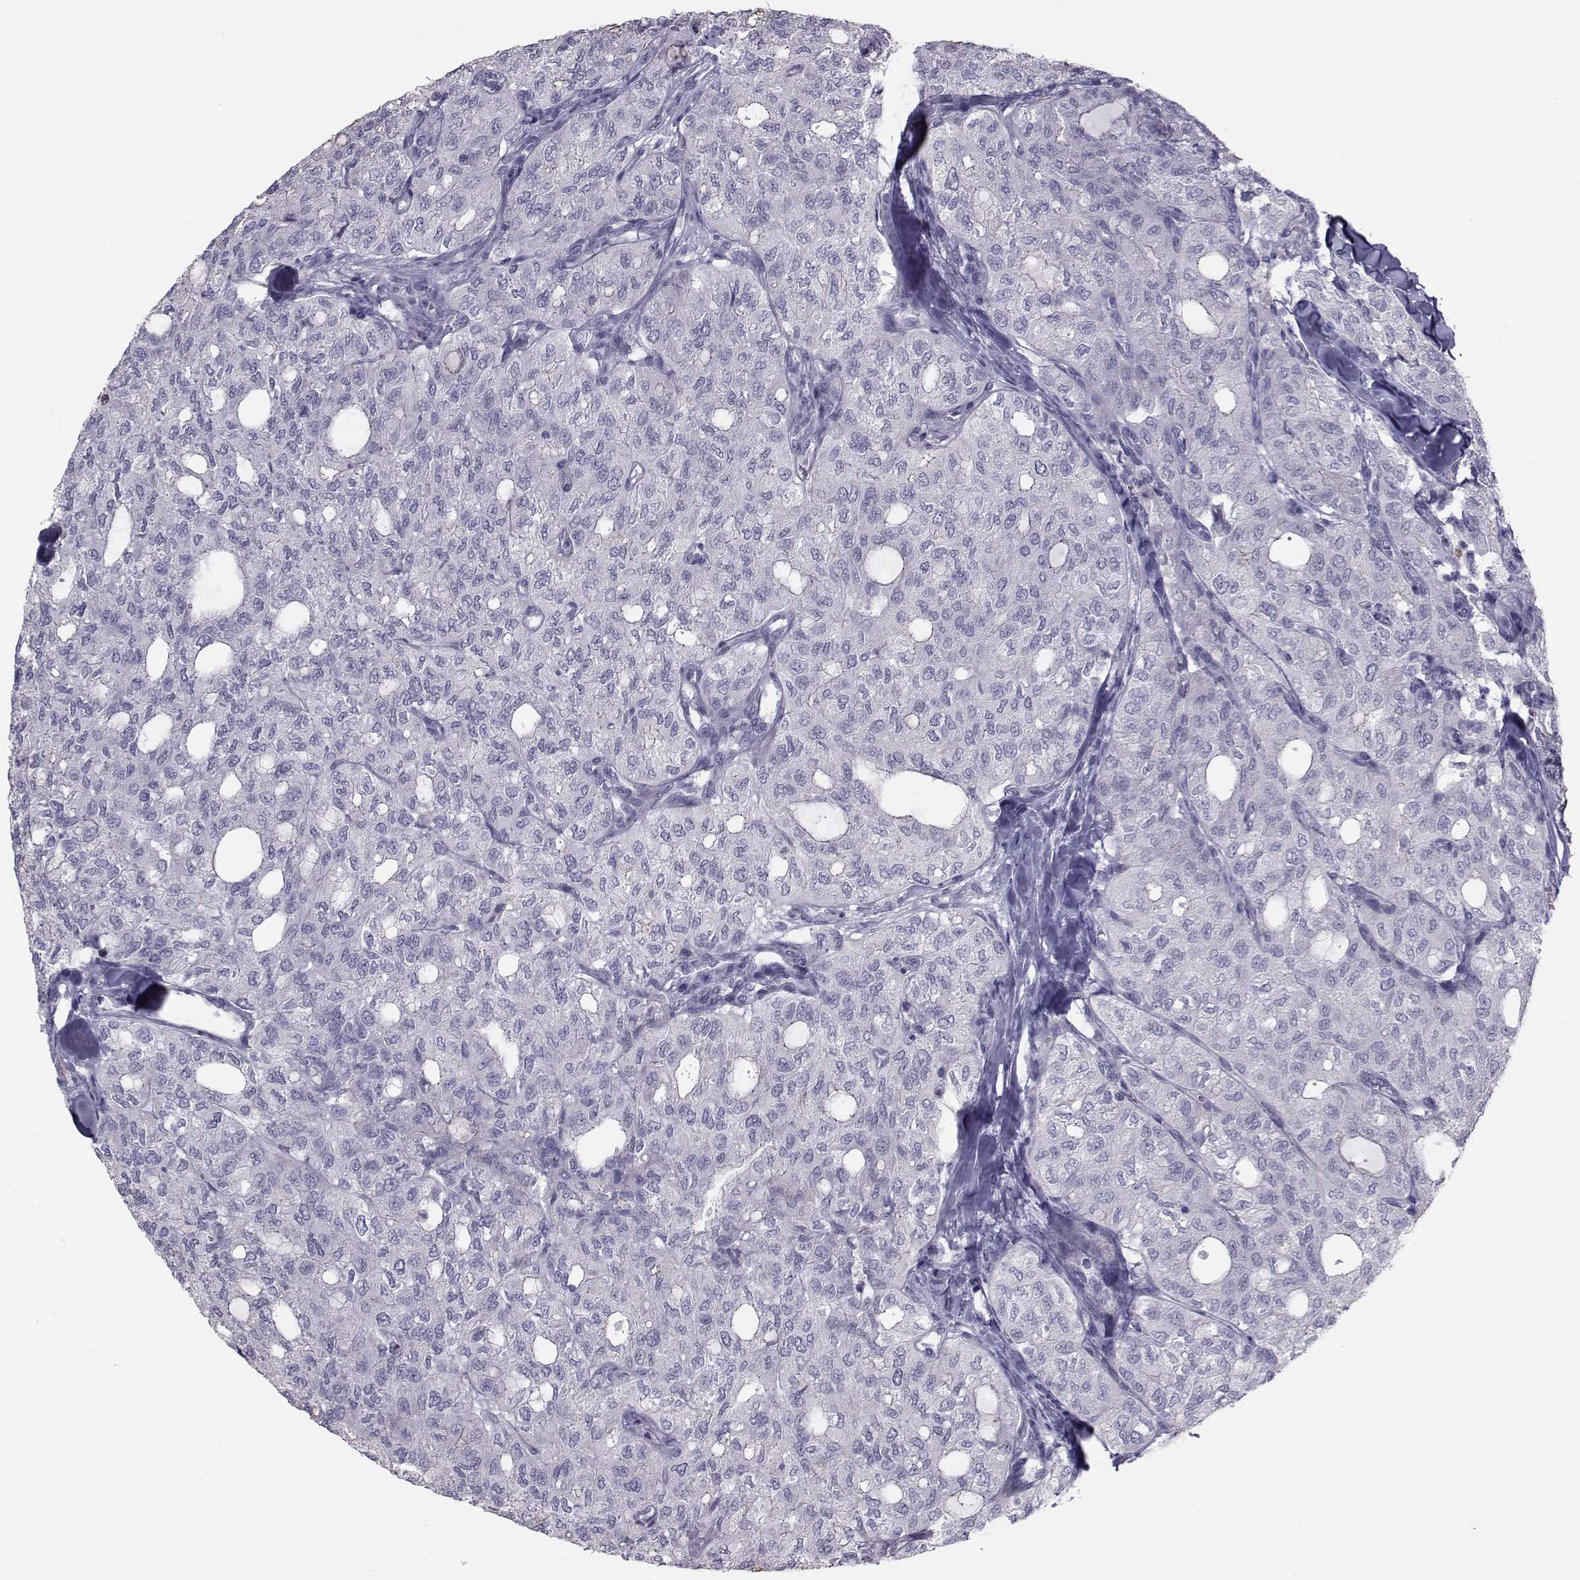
{"staining": {"intensity": "negative", "quantity": "none", "location": "none"}, "tissue": "thyroid cancer", "cell_type": "Tumor cells", "image_type": "cancer", "snomed": [{"axis": "morphology", "description": "Follicular adenoma carcinoma, NOS"}, {"axis": "topography", "description": "Thyroid gland"}], "caption": "DAB (3,3'-diaminobenzidine) immunohistochemical staining of human thyroid follicular adenoma carcinoma demonstrates no significant expression in tumor cells. Brightfield microscopy of immunohistochemistry (IHC) stained with DAB (brown) and hematoxylin (blue), captured at high magnification.", "gene": "GARIN3", "patient": {"sex": "male", "age": 75}}